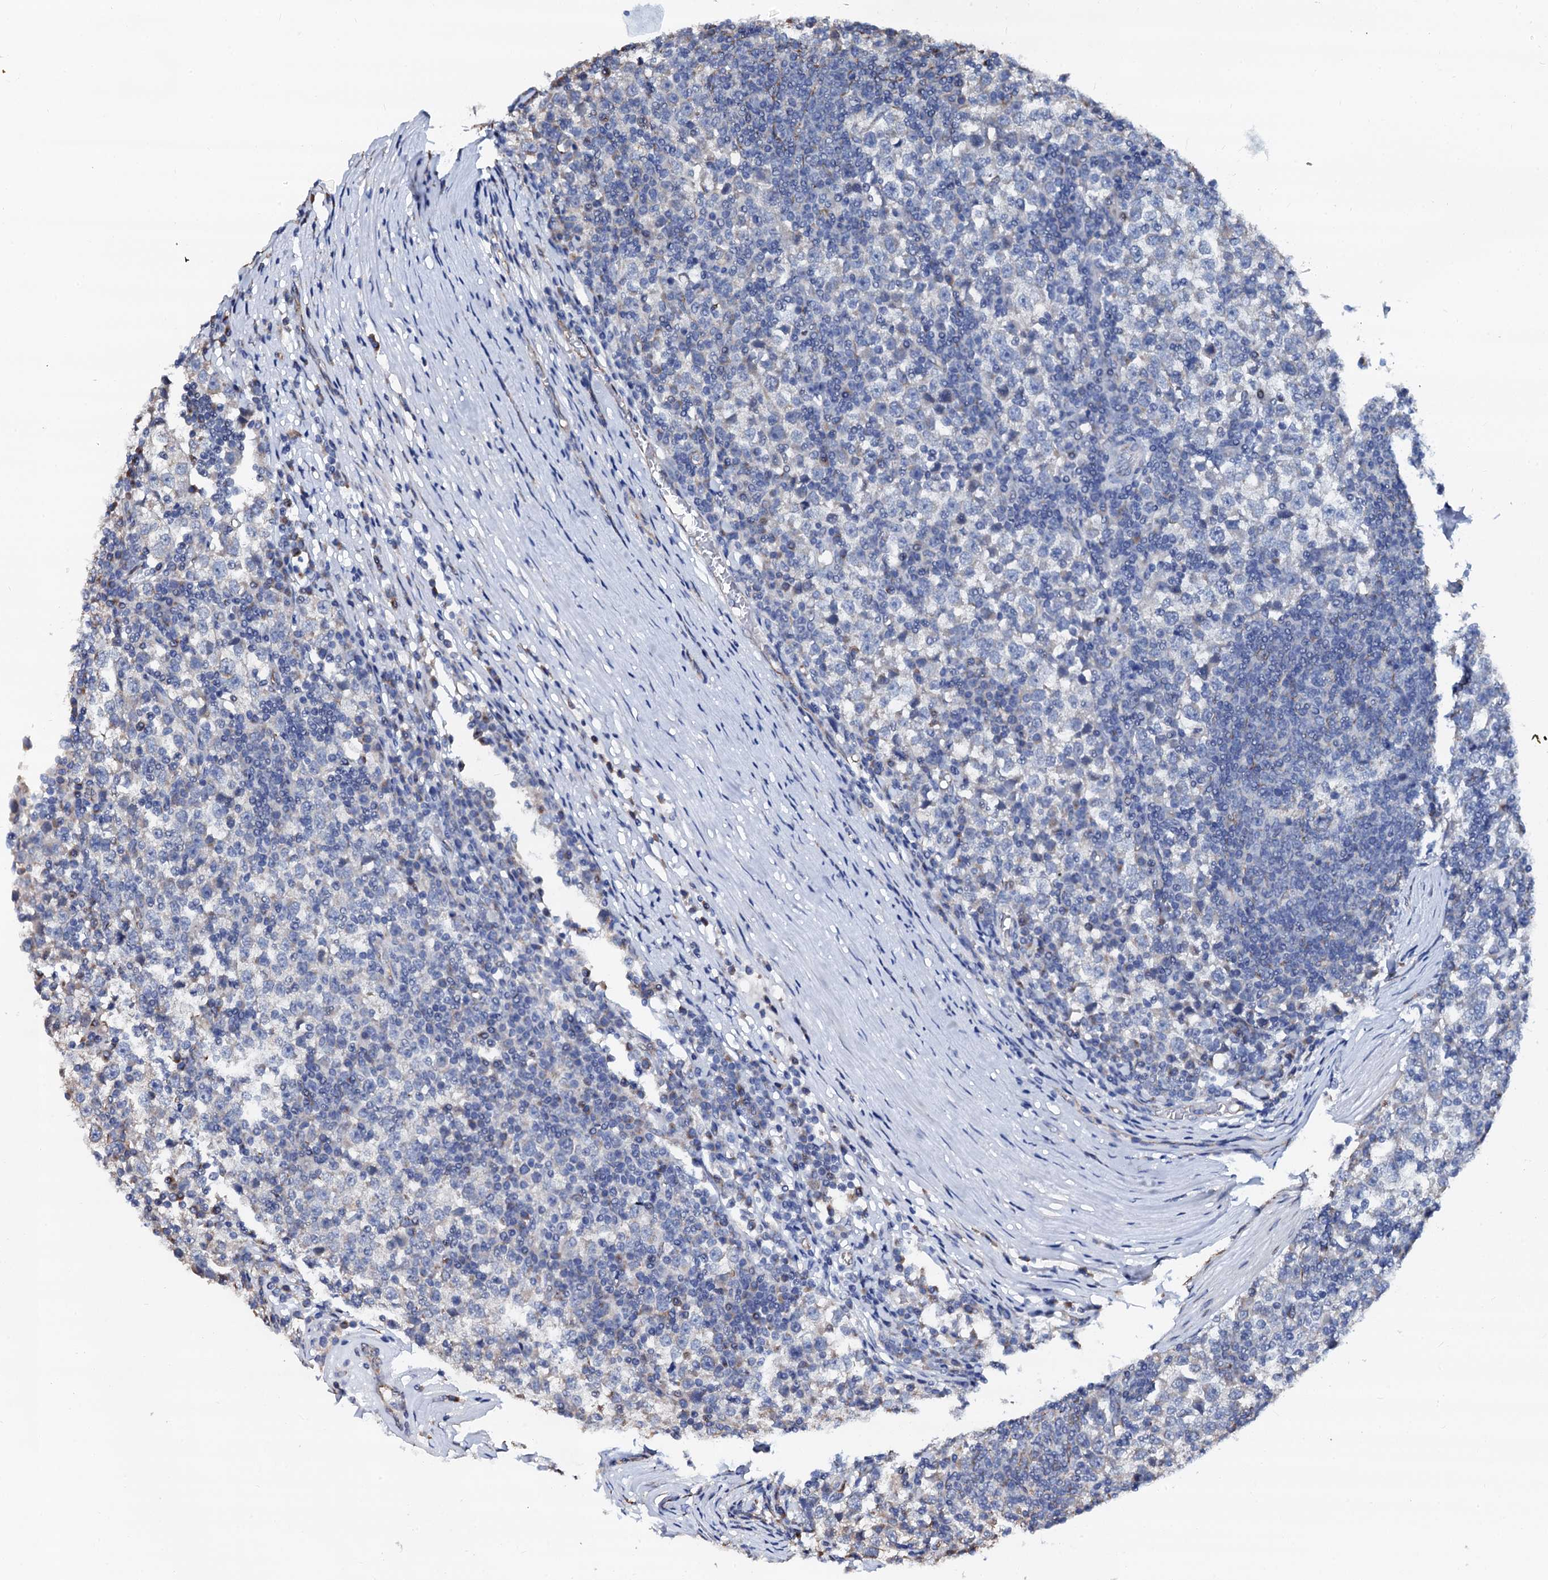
{"staining": {"intensity": "negative", "quantity": "none", "location": "none"}, "tissue": "testis cancer", "cell_type": "Tumor cells", "image_type": "cancer", "snomed": [{"axis": "morphology", "description": "Seminoma, NOS"}, {"axis": "topography", "description": "Testis"}], "caption": "A photomicrograph of human testis seminoma is negative for staining in tumor cells.", "gene": "AKAP3", "patient": {"sex": "male", "age": 65}}